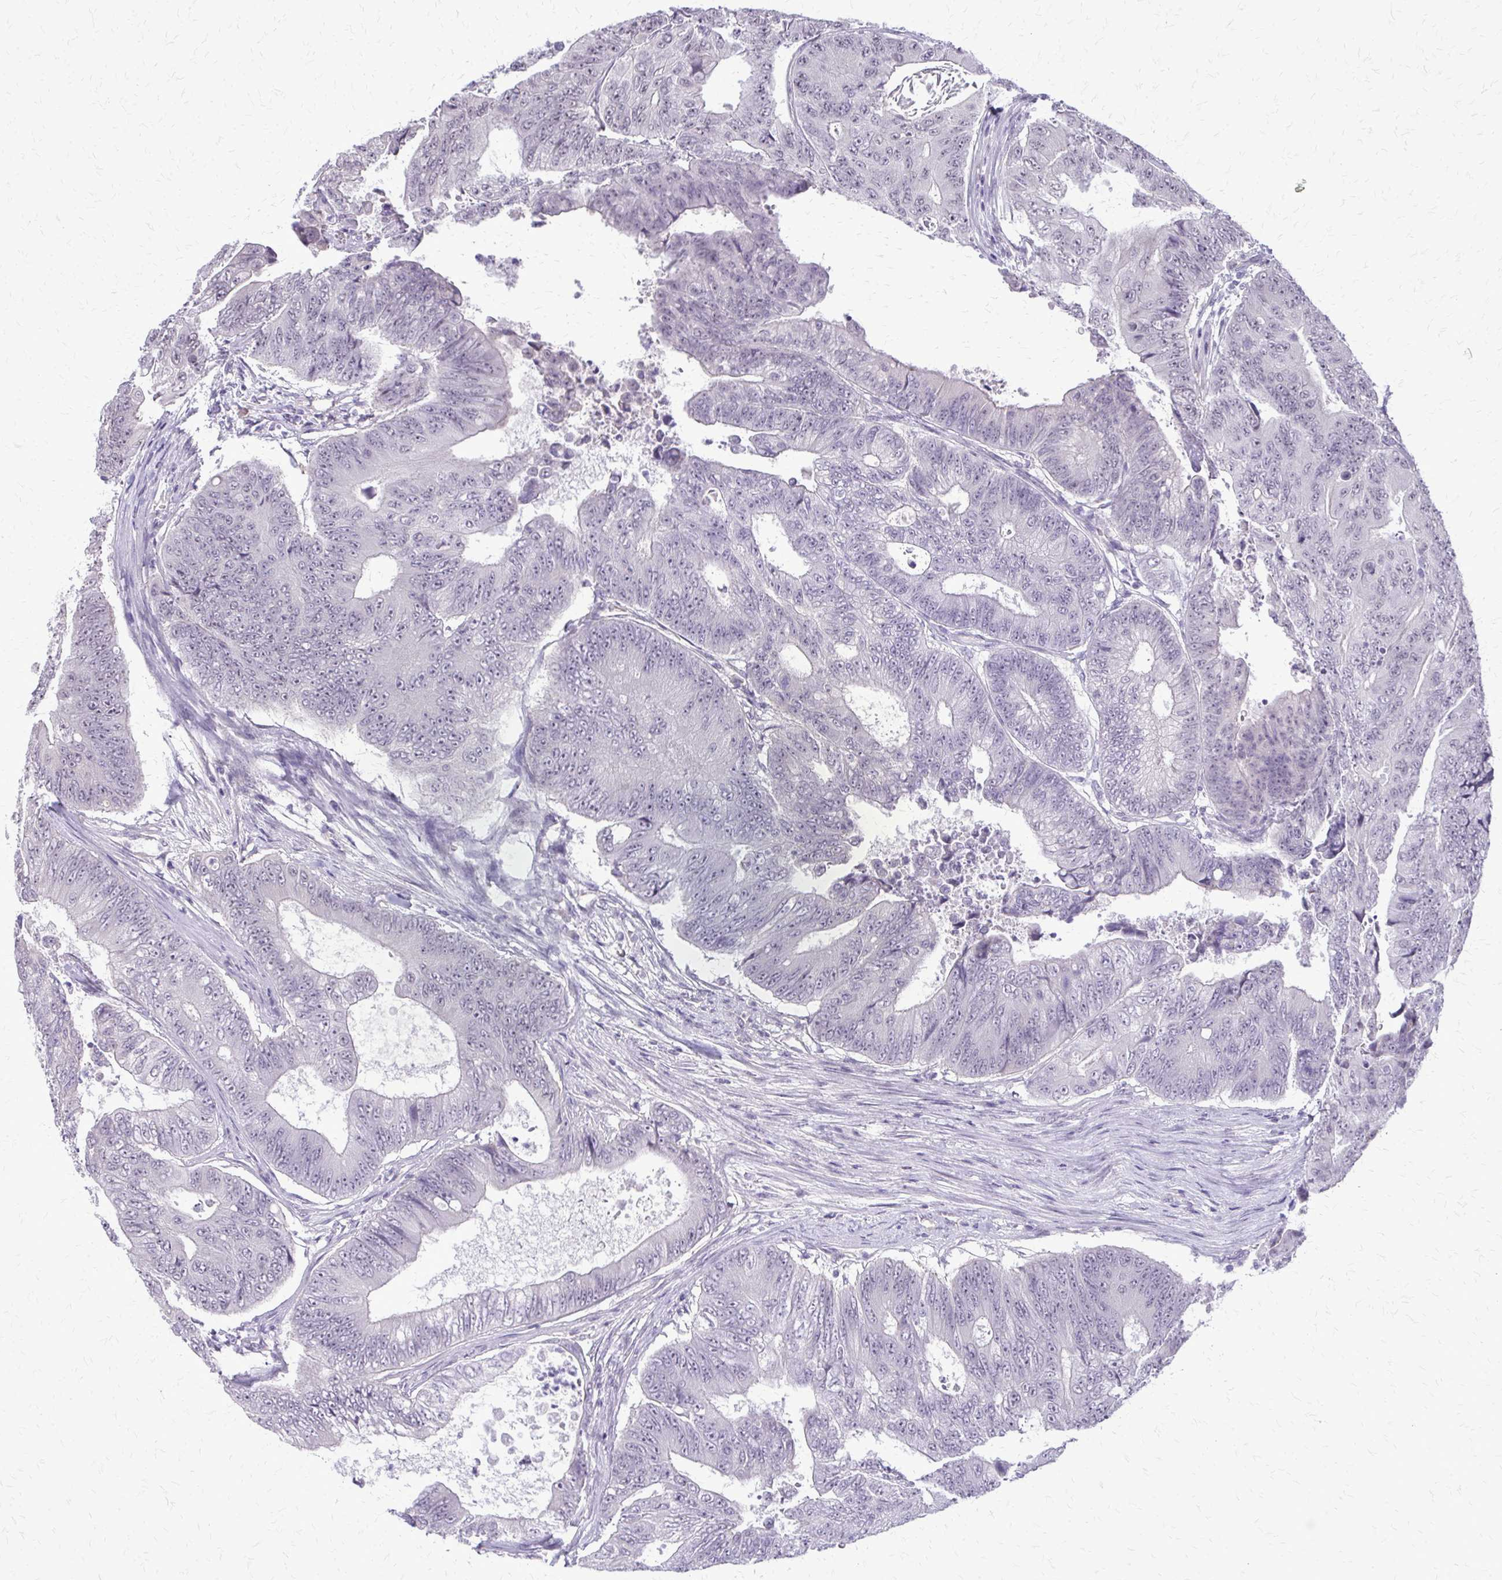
{"staining": {"intensity": "negative", "quantity": "none", "location": "none"}, "tissue": "colorectal cancer", "cell_type": "Tumor cells", "image_type": "cancer", "snomed": [{"axis": "morphology", "description": "Adenocarcinoma, NOS"}, {"axis": "topography", "description": "Colon"}], "caption": "Human adenocarcinoma (colorectal) stained for a protein using immunohistochemistry (IHC) displays no positivity in tumor cells.", "gene": "PLCB1", "patient": {"sex": "female", "age": 48}}